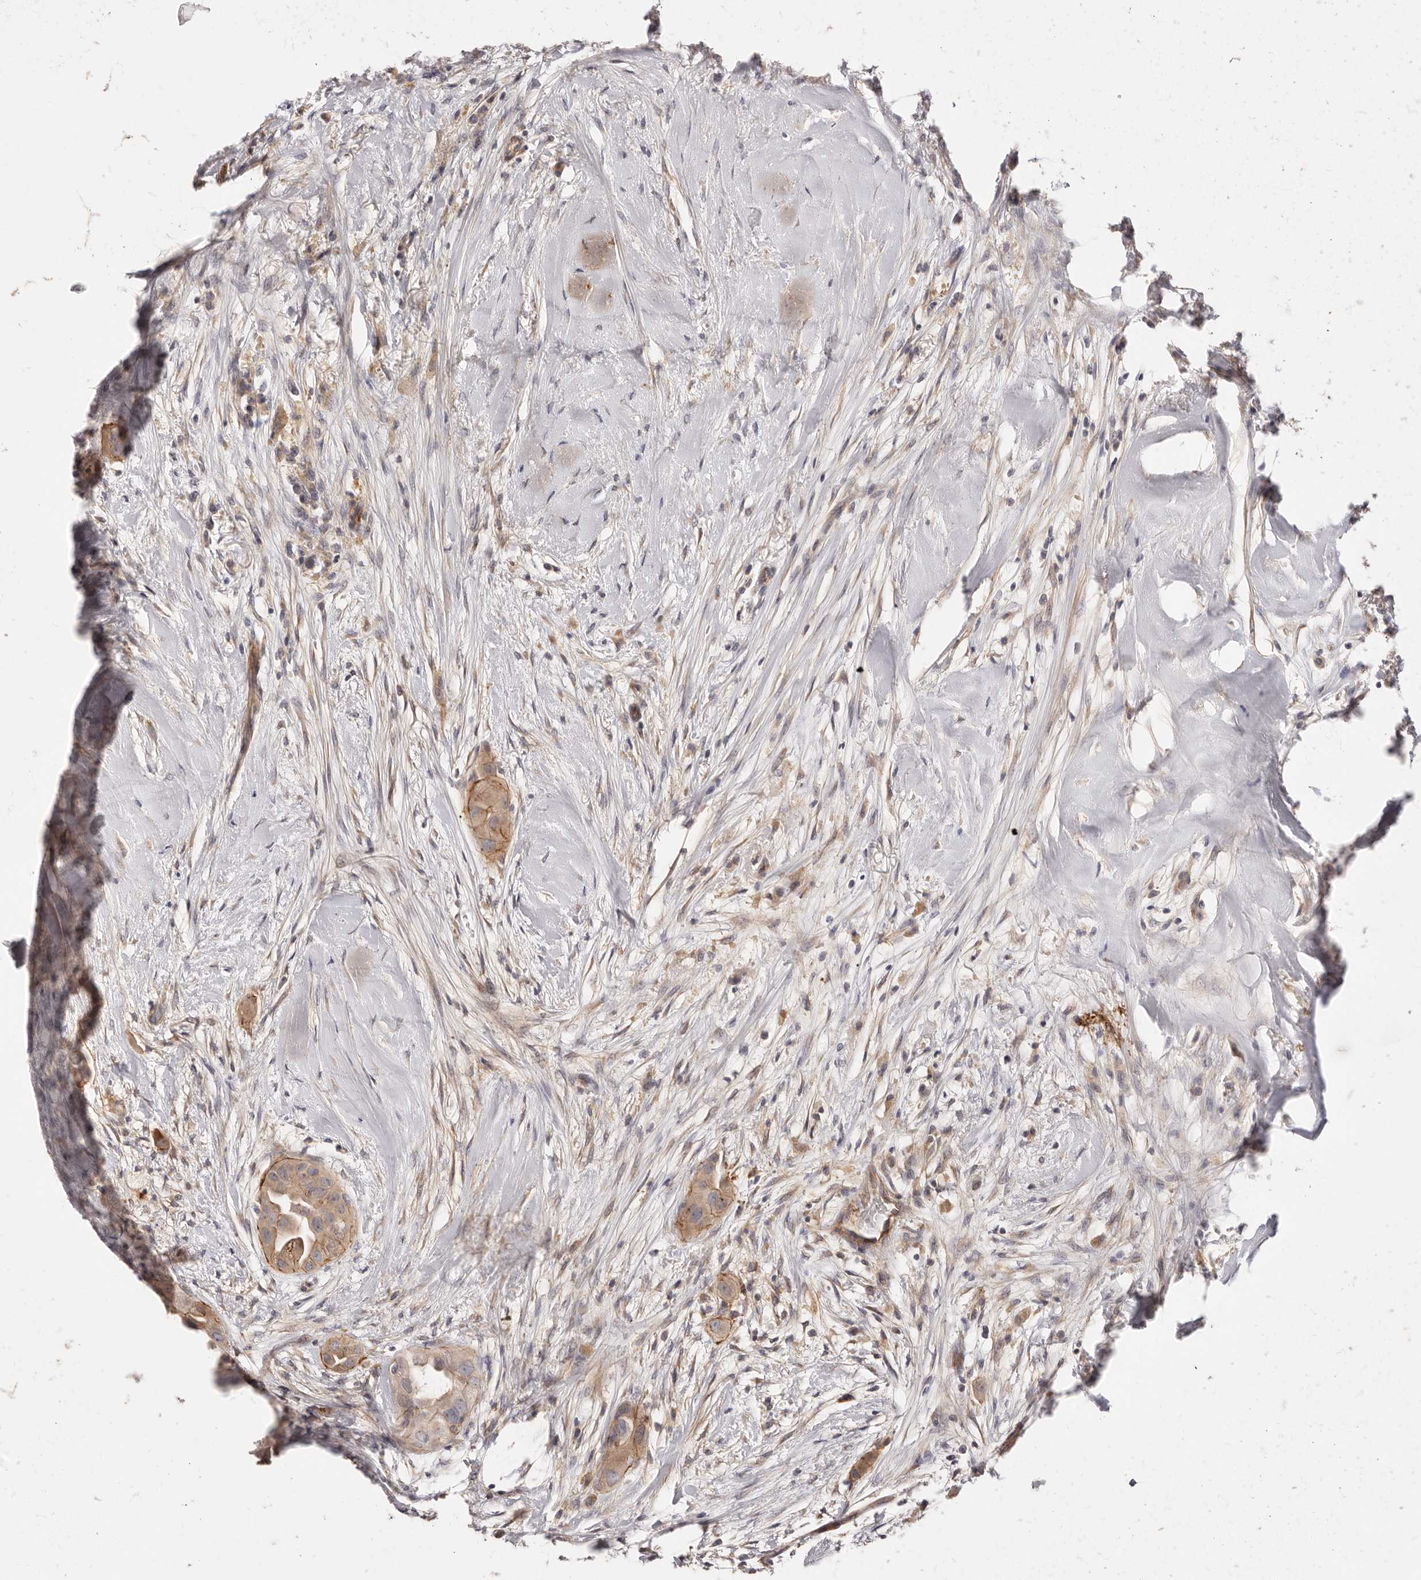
{"staining": {"intensity": "moderate", "quantity": ">75%", "location": "cytoplasmic/membranous"}, "tissue": "thyroid cancer", "cell_type": "Tumor cells", "image_type": "cancer", "snomed": [{"axis": "morphology", "description": "Papillary adenocarcinoma, NOS"}, {"axis": "topography", "description": "Thyroid gland"}], "caption": "Immunohistochemistry staining of thyroid cancer (papillary adenocarcinoma), which displays medium levels of moderate cytoplasmic/membranous positivity in approximately >75% of tumor cells indicating moderate cytoplasmic/membranous protein expression. The staining was performed using DAB (3,3'-diaminobenzidine) (brown) for protein detection and nuclei were counterstained in hematoxylin (blue).", "gene": "SLC35B2", "patient": {"sex": "female", "age": 59}}